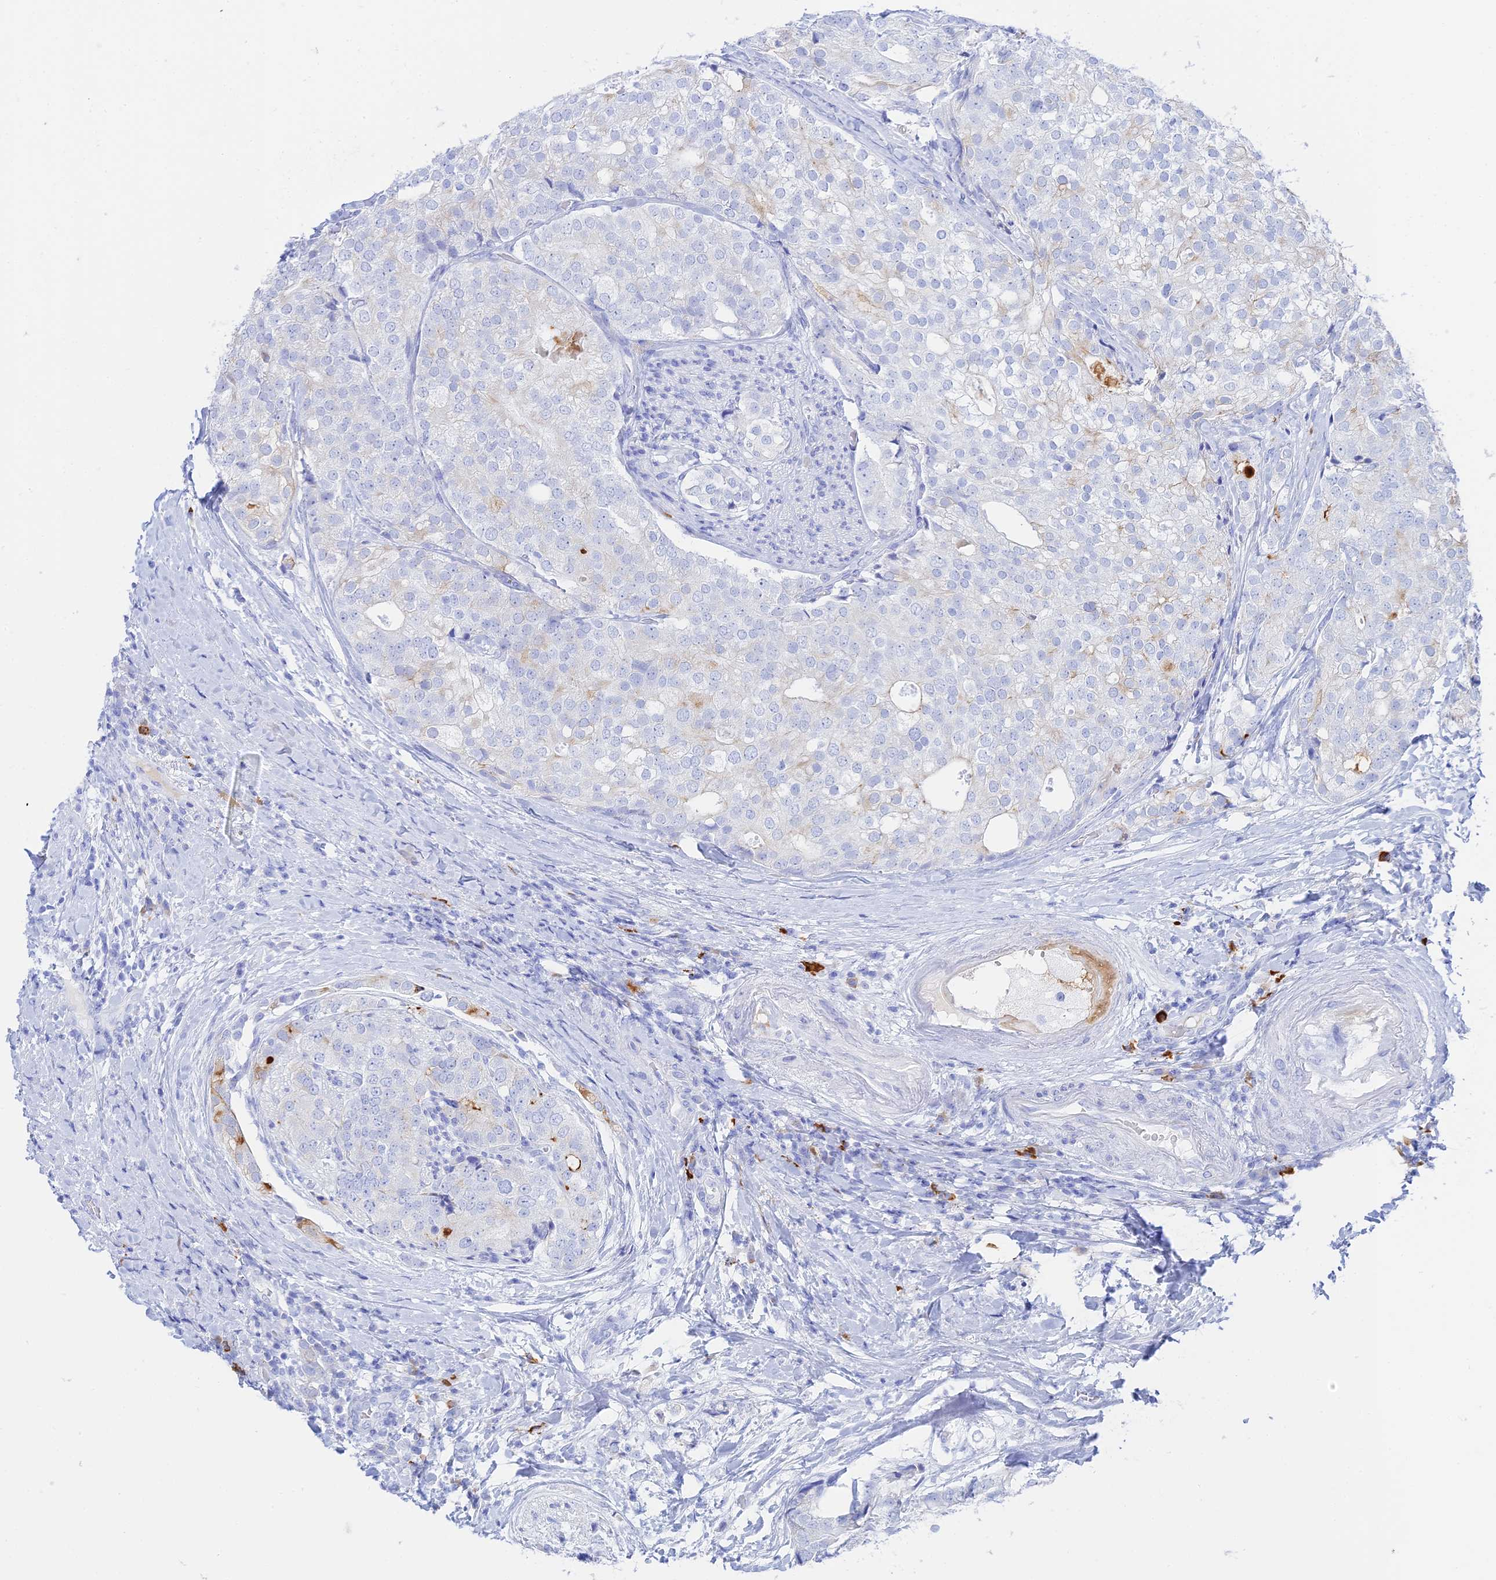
{"staining": {"intensity": "negative", "quantity": "none", "location": "none"}, "tissue": "prostate cancer", "cell_type": "Tumor cells", "image_type": "cancer", "snomed": [{"axis": "morphology", "description": "Adenocarcinoma, High grade"}, {"axis": "topography", "description": "Prostate"}], "caption": "DAB immunohistochemical staining of adenocarcinoma (high-grade) (prostate) shows no significant expression in tumor cells.", "gene": "CEP152", "patient": {"sex": "male", "age": 49}}